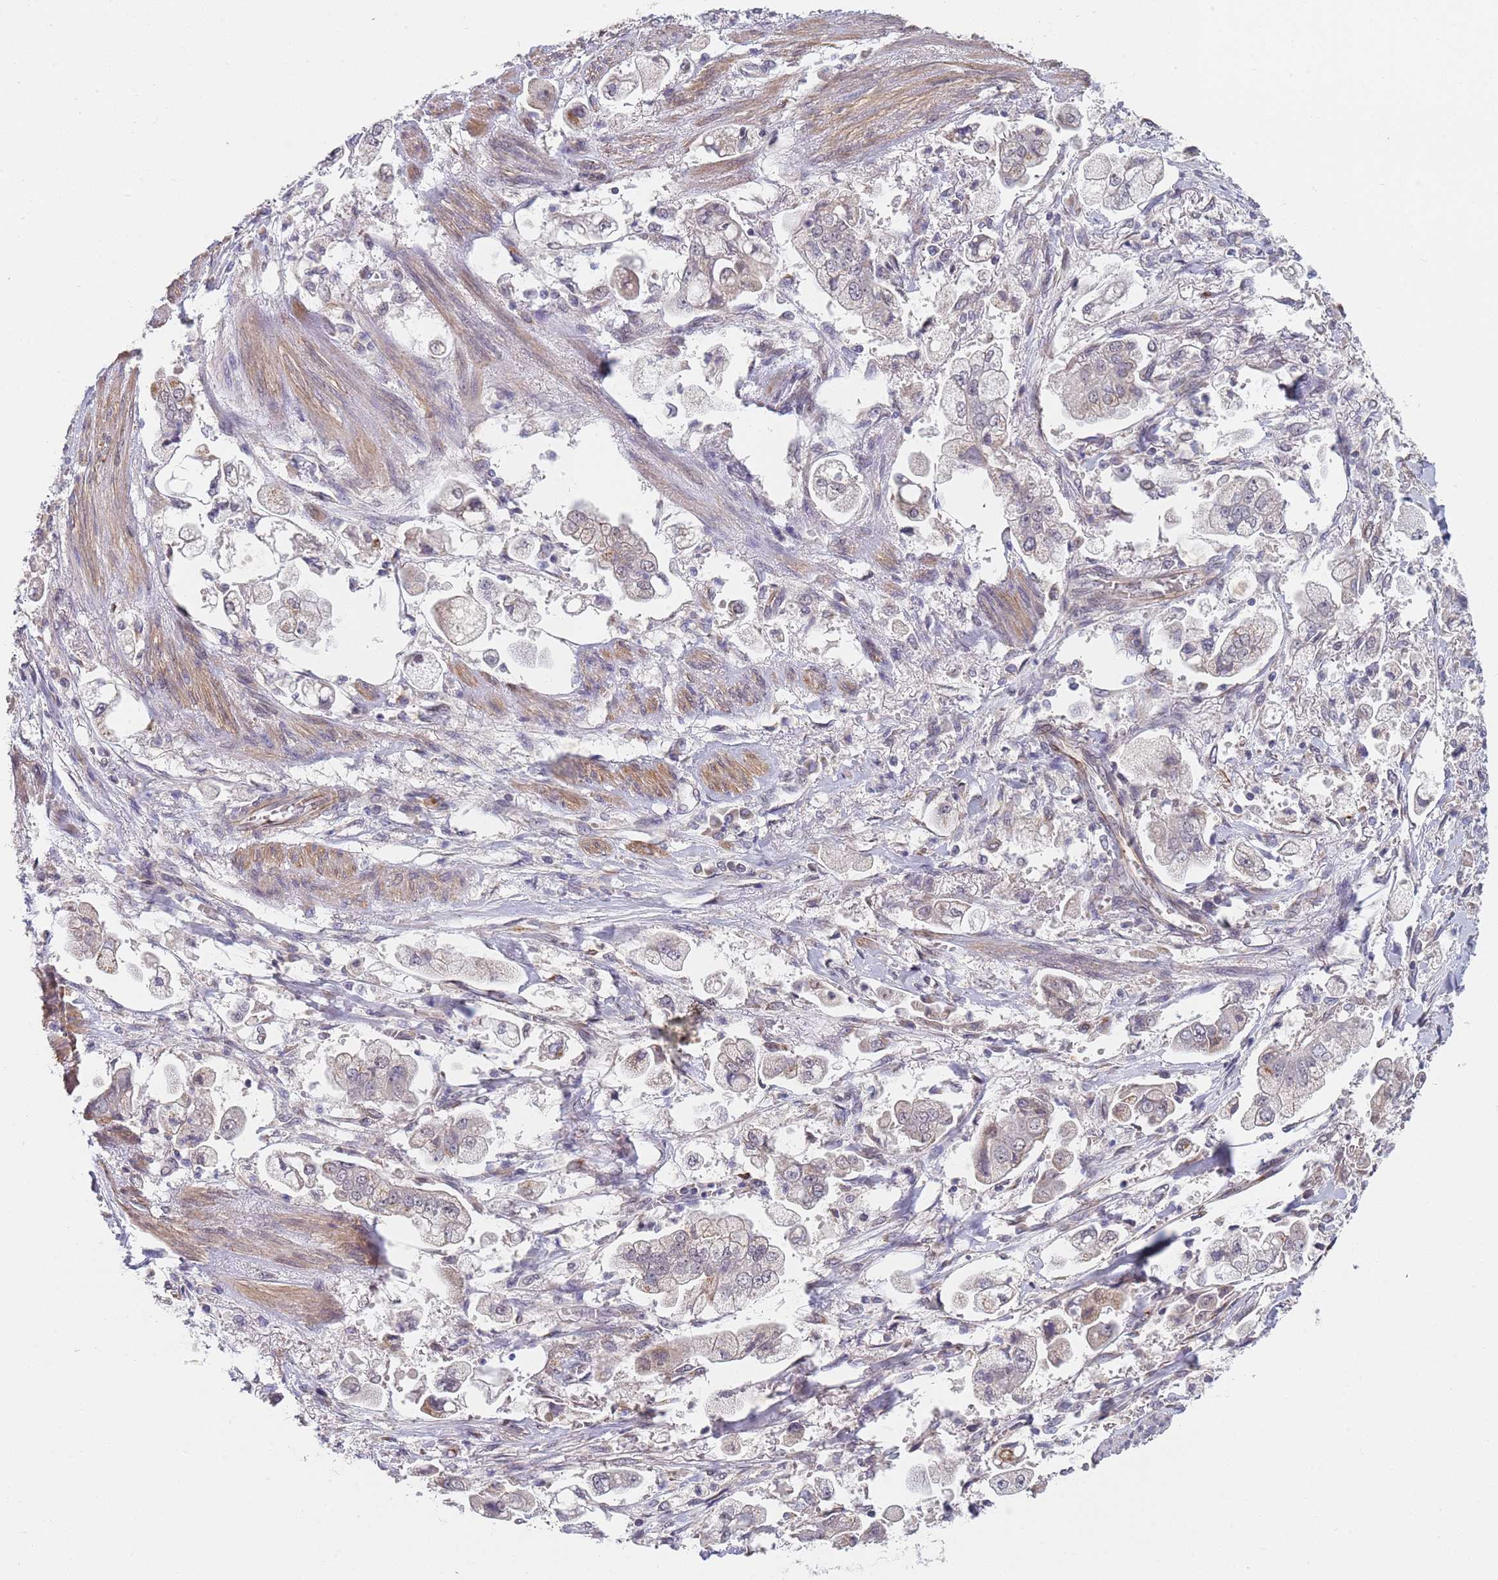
{"staining": {"intensity": "negative", "quantity": "none", "location": "none"}, "tissue": "stomach cancer", "cell_type": "Tumor cells", "image_type": "cancer", "snomed": [{"axis": "morphology", "description": "Adenocarcinoma, NOS"}, {"axis": "topography", "description": "Stomach"}], "caption": "Immunohistochemical staining of human adenocarcinoma (stomach) displays no significant expression in tumor cells.", "gene": "B4GALT4", "patient": {"sex": "male", "age": 62}}